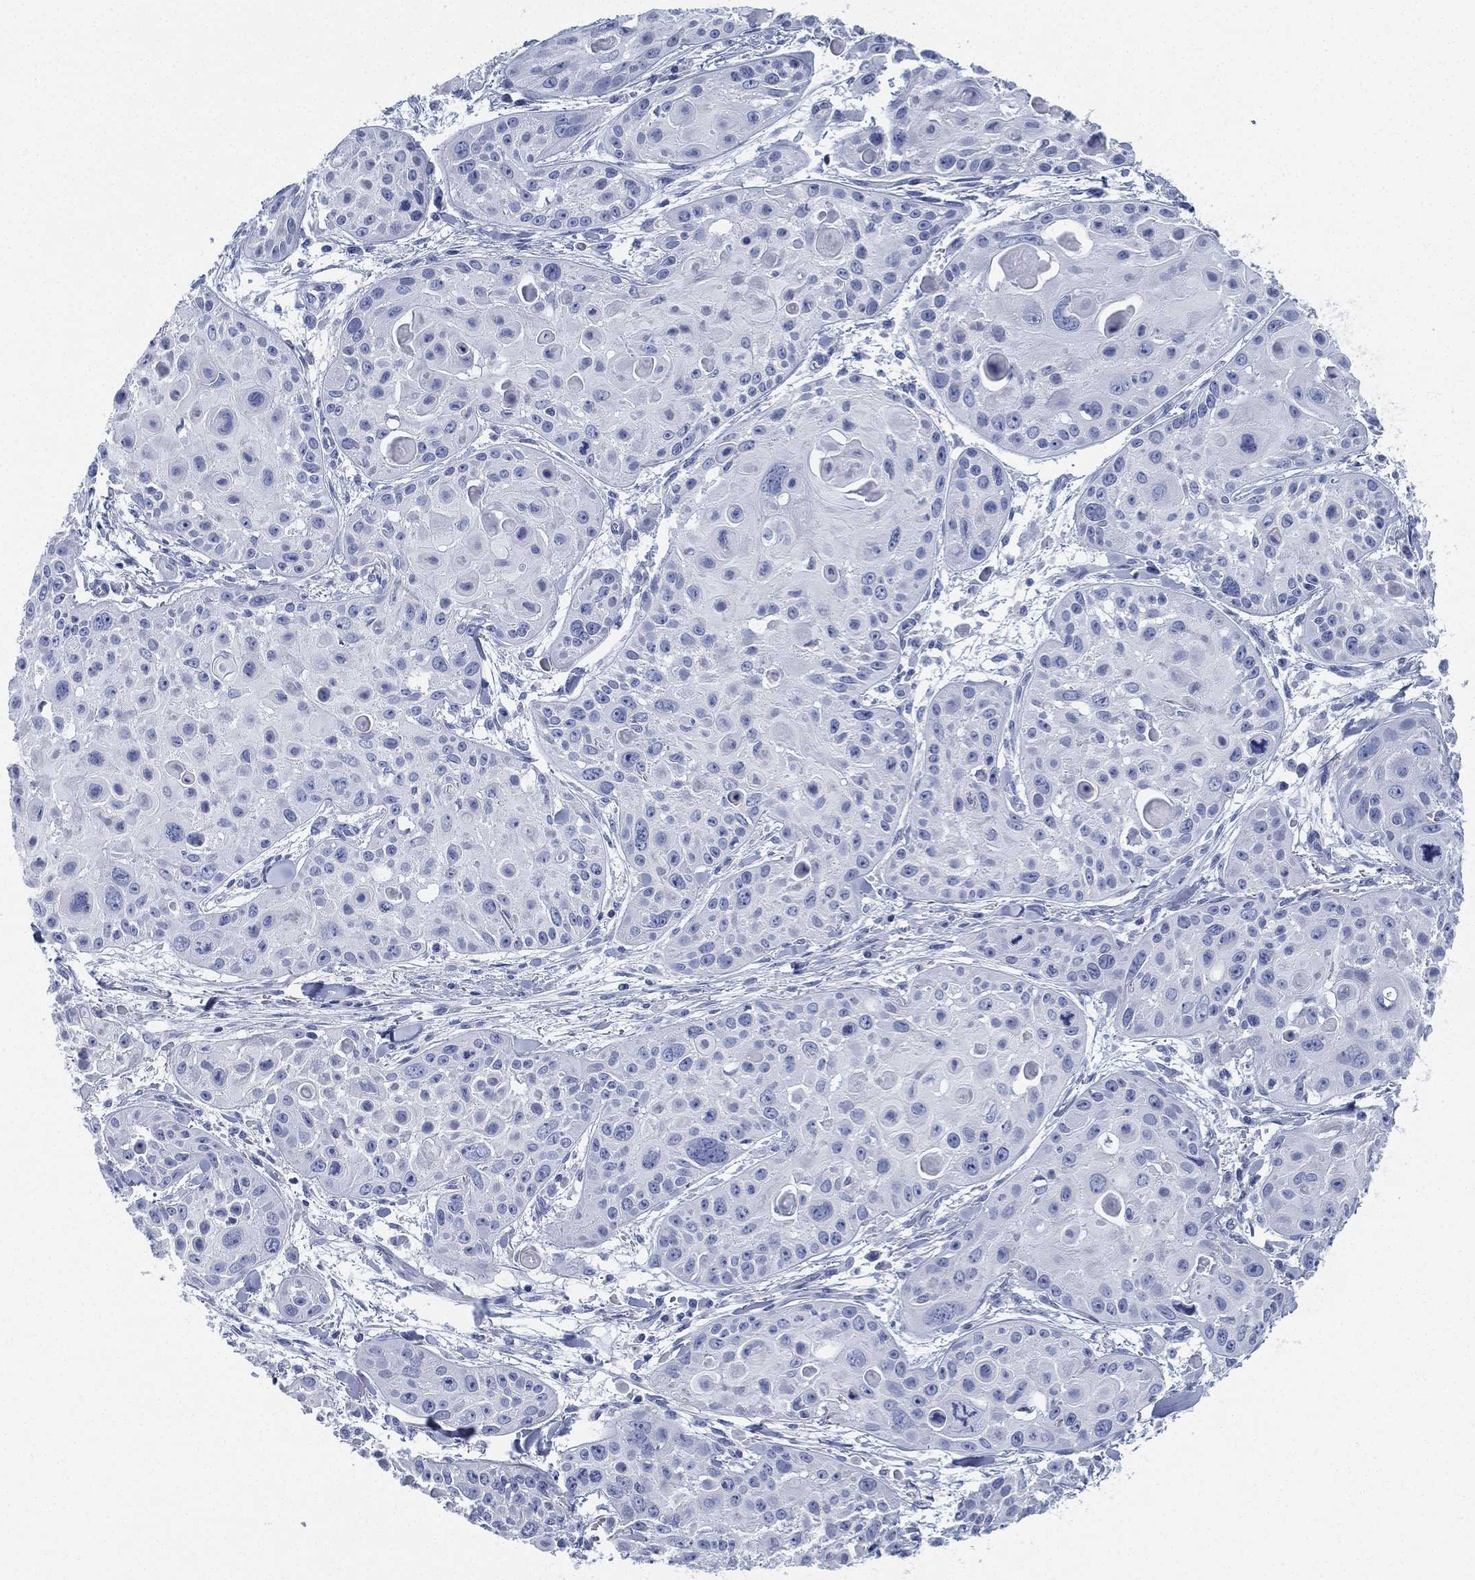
{"staining": {"intensity": "negative", "quantity": "none", "location": "none"}, "tissue": "skin cancer", "cell_type": "Tumor cells", "image_type": "cancer", "snomed": [{"axis": "morphology", "description": "Squamous cell carcinoma, NOS"}, {"axis": "topography", "description": "Skin"}, {"axis": "topography", "description": "Anal"}], "caption": "Tumor cells are negative for protein expression in human skin cancer (squamous cell carcinoma).", "gene": "DEFB121", "patient": {"sex": "female", "age": 75}}